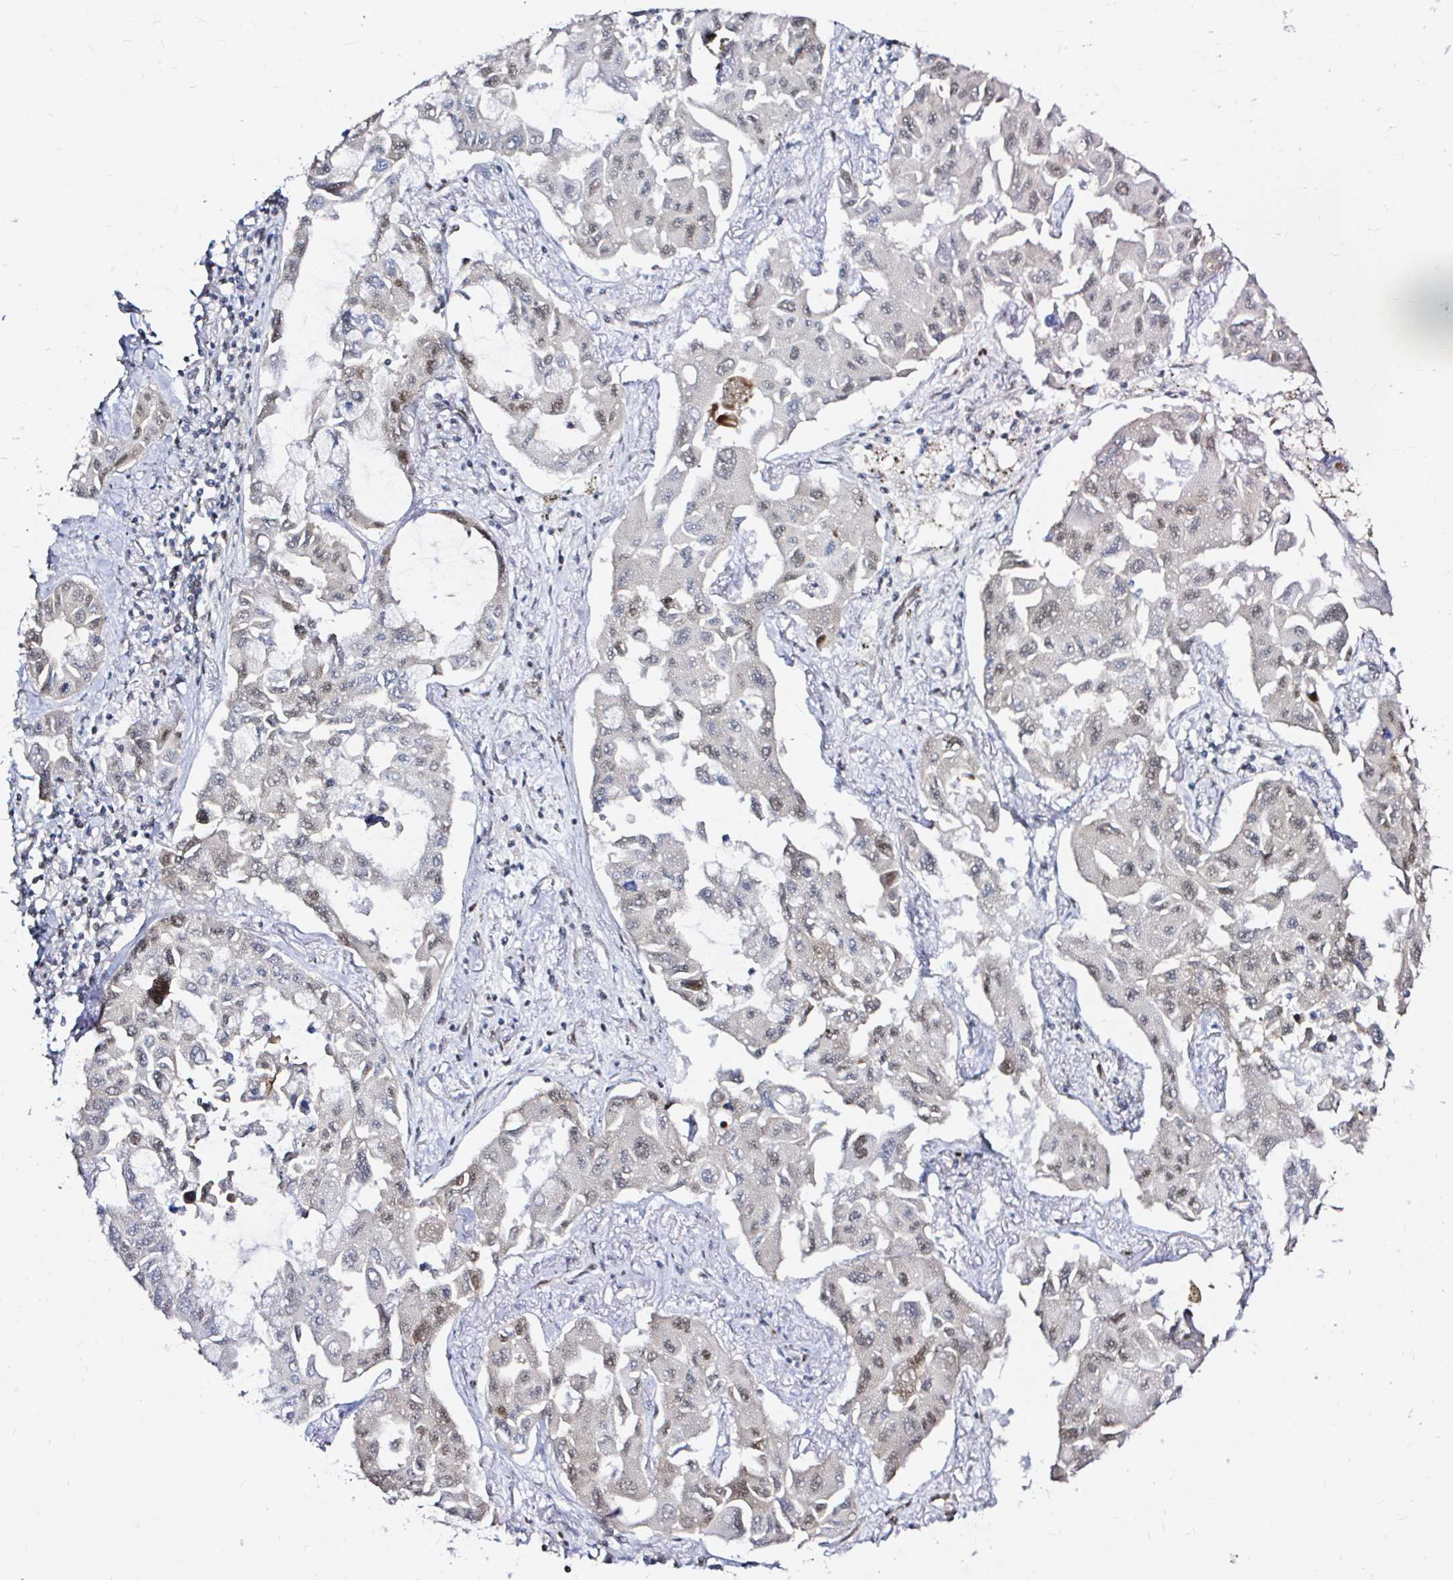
{"staining": {"intensity": "weak", "quantity": "<25%", "location": "nuclear"}, "tissue": "lung cancer", "cell_type": "Tumor cells", "image_type": "cancer", "snomed": [{"axis": "morphology", "description": "Adenocarcinoma, NOS"}, {"axis": "topography", "description": "Lung"}], "caption": "Tumor cells show no significant expression in lung adenocarcinoma.", "gene": "SNRPC", "patient": {"sex": "male", "age": 64}}